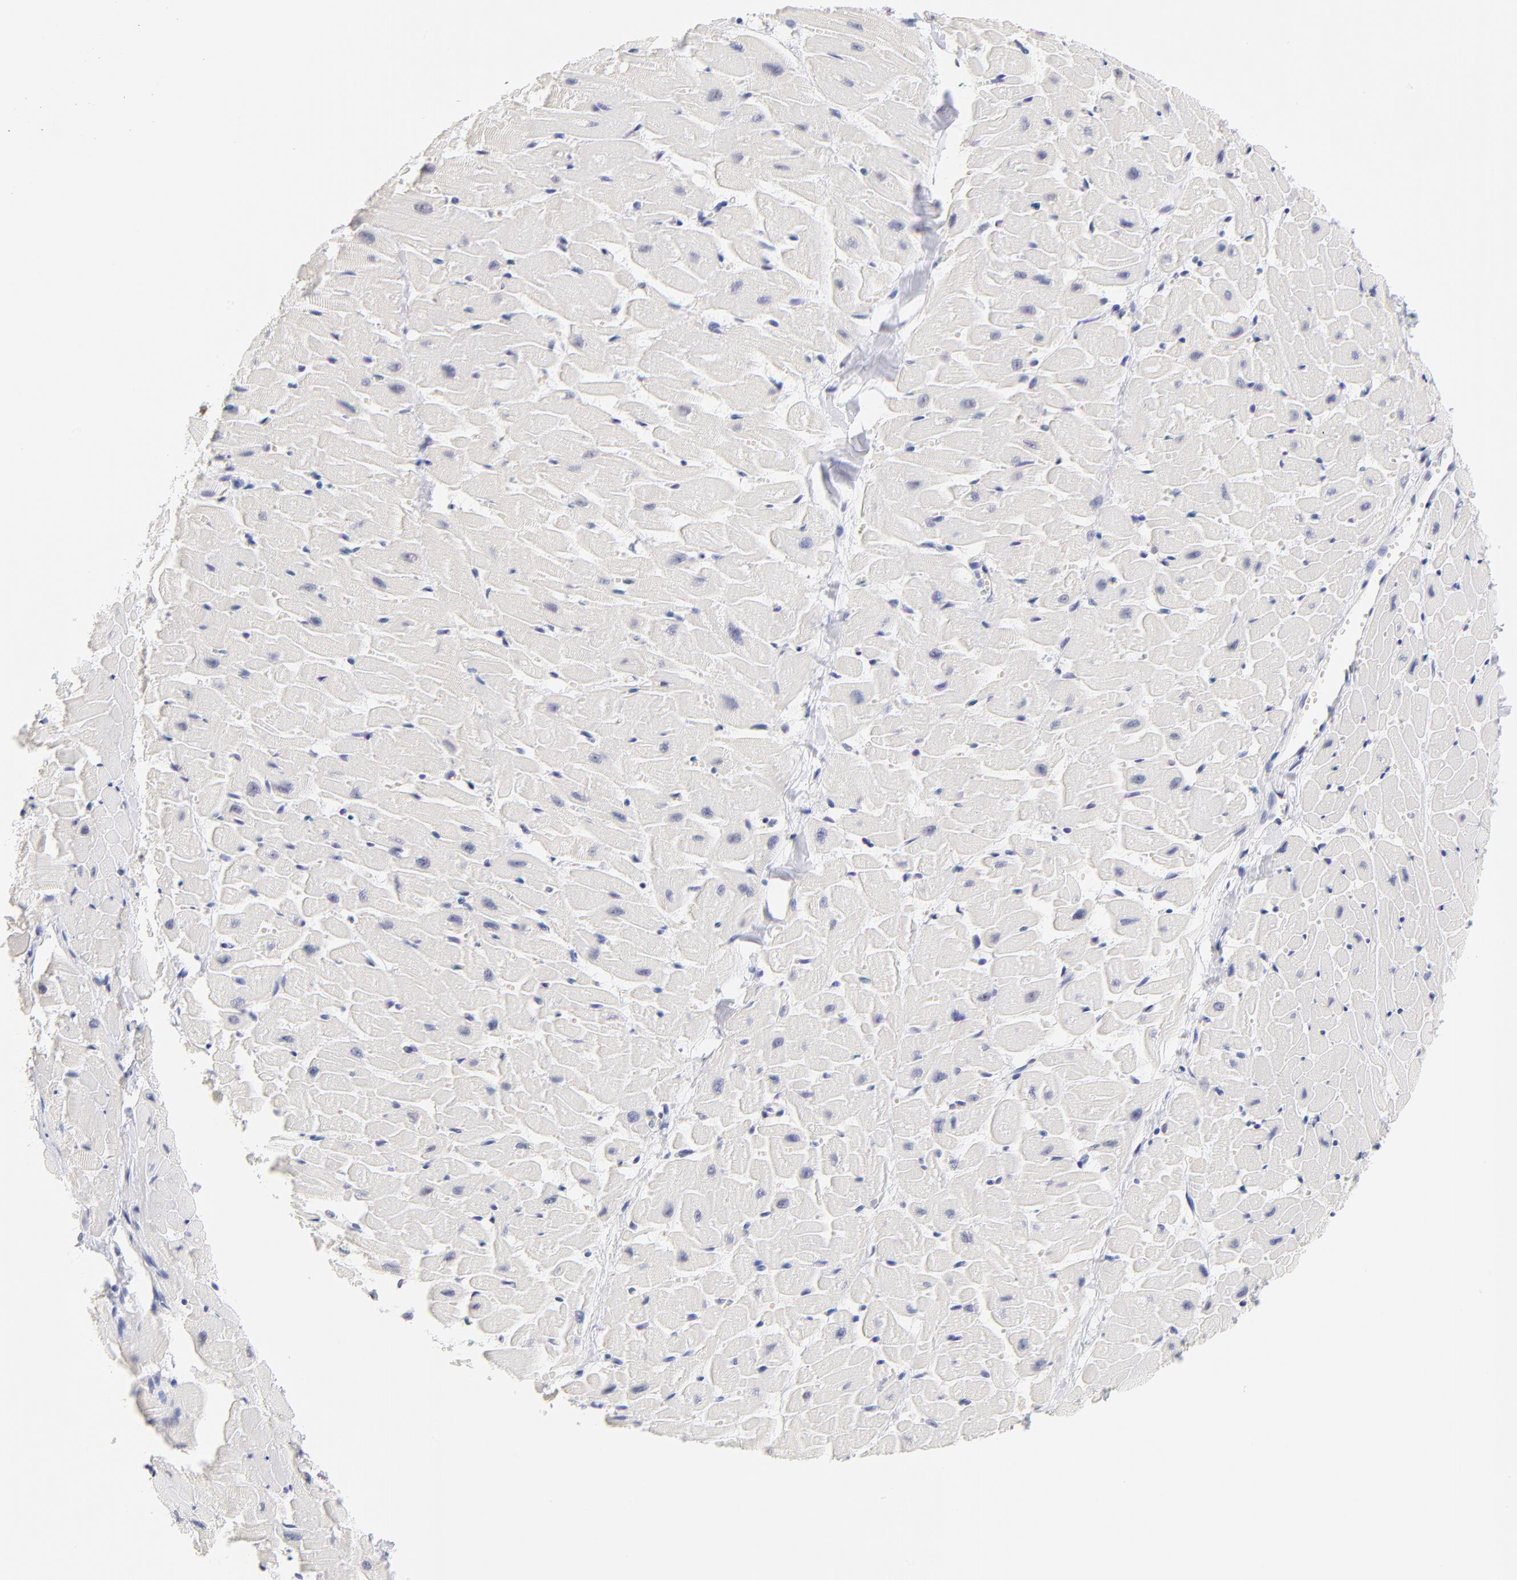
{"staining": {"intensity": "negative", "quantity": "none", "location": "none"}, "tissue": "heart muscle", "cell_type": "Cardiomyocytes", "image_type": "normal", "snomed": [{"axis": "morphology", "description": "Normal tissue, NOS"}, {"axis": "topography", "description": "Heart"}], "caption": "High magnification brightfield microscopy of normal heart muscle stained with DAB (brown) and counterstained with hematoxylin (blue): cardiomyocytes show no significant staining.", "gene": "ZNF74", "patient": {"sex": "female", "age": 19}}